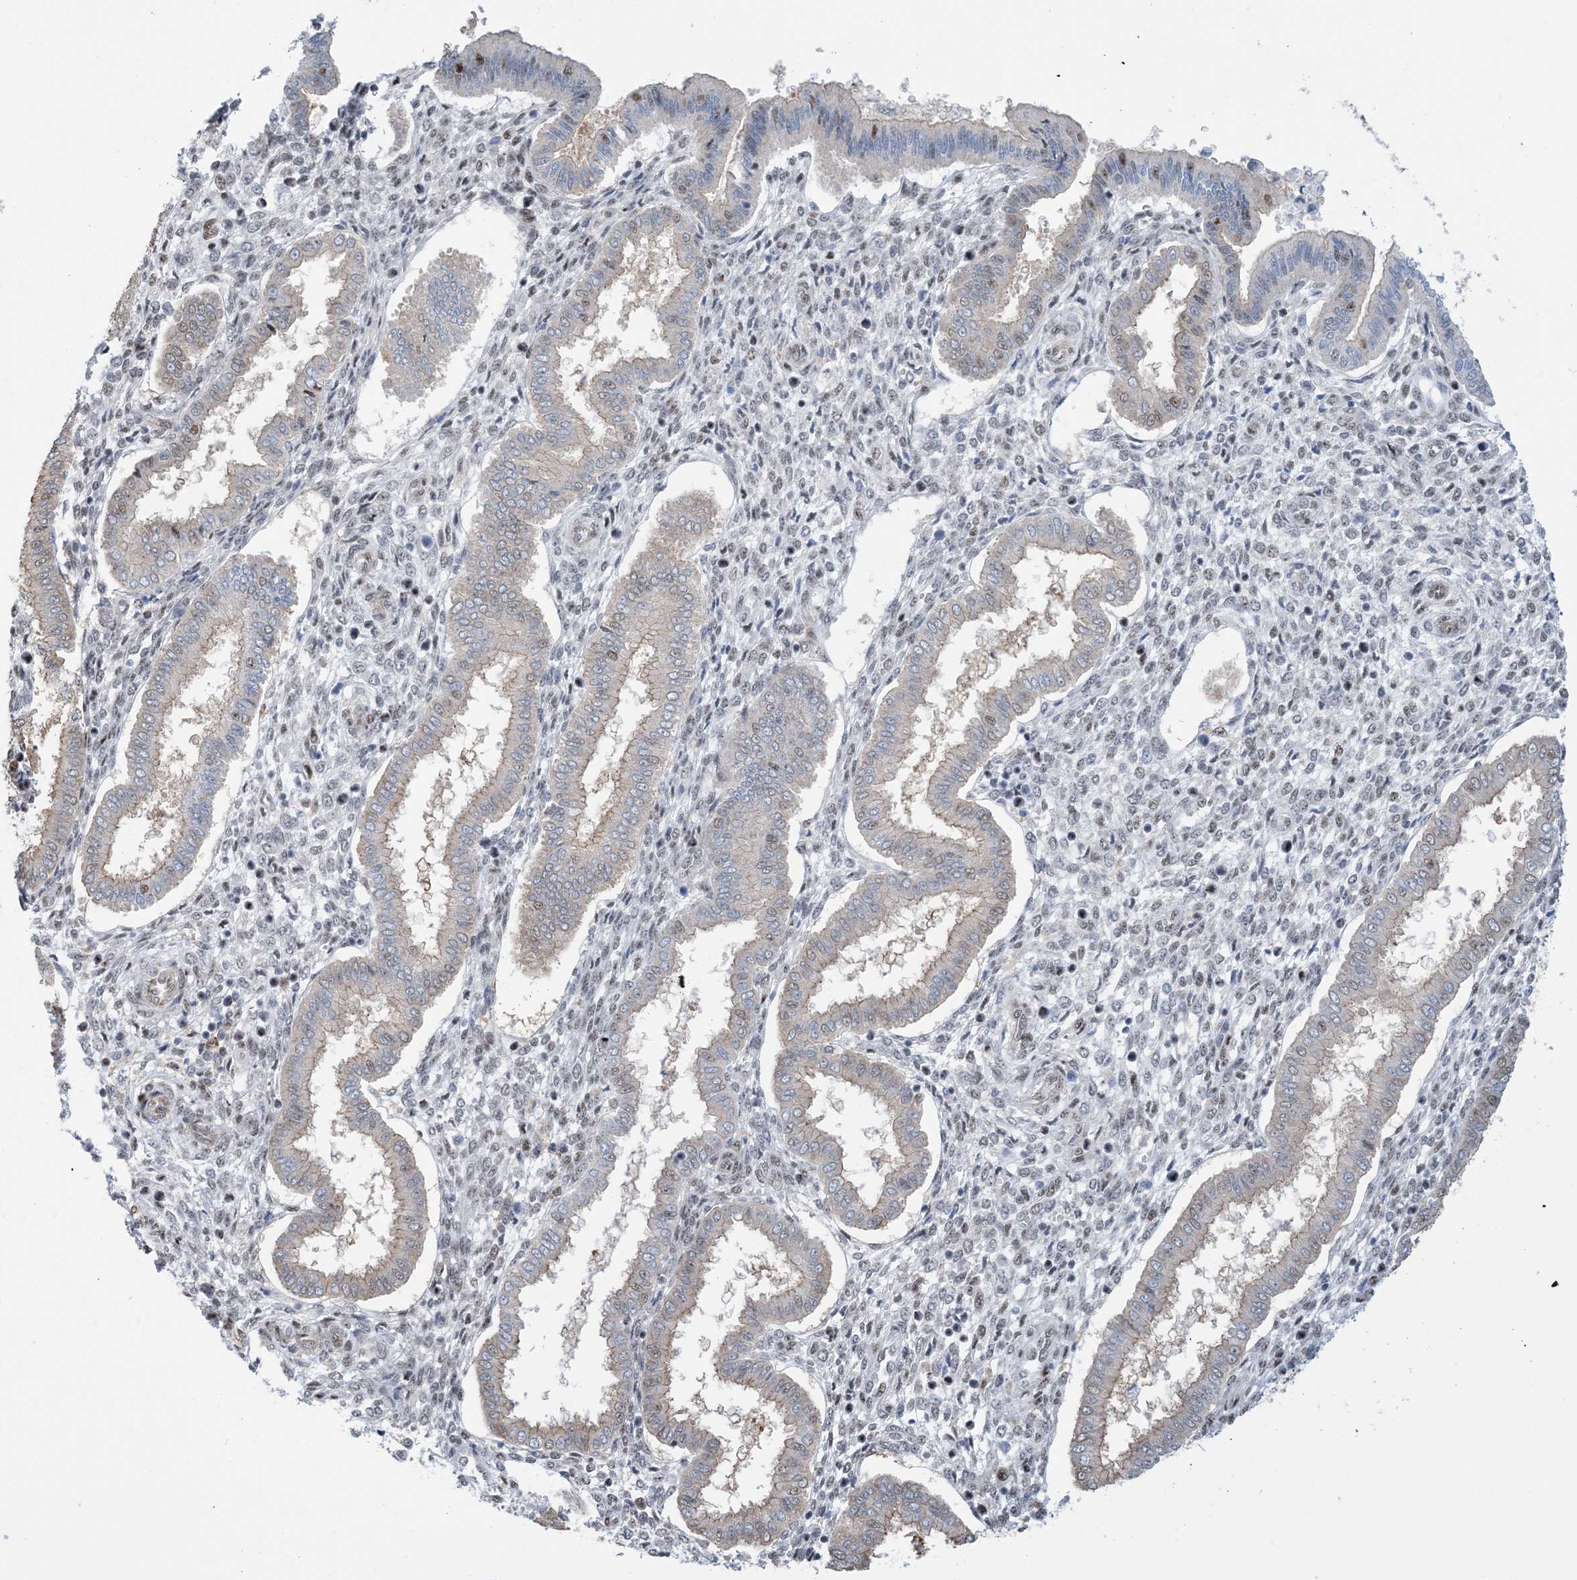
{"staining": {"intensity": "moderate", "quantity": "<25%", "location": "nuclear"}, "tissue": "endometrium", "cell_type": "Cells in endometrial stroma", "image_type": "normal", "snomed": [{"axis": "morphology", "description": "Normal tissue, NOS"}, {"axis": "topography", "description": "Endometrium"}], "caption": "Brown immunohistochemical staining in unremarkable human endometrium demonstrates moderate nuclear expression in about <25% of cells in endometrial stroma. (Brightfield microscopy of DAB IHC at high magnification).", "gene": "HEMK1", "patient": {"sex": "female", "age": 24}}